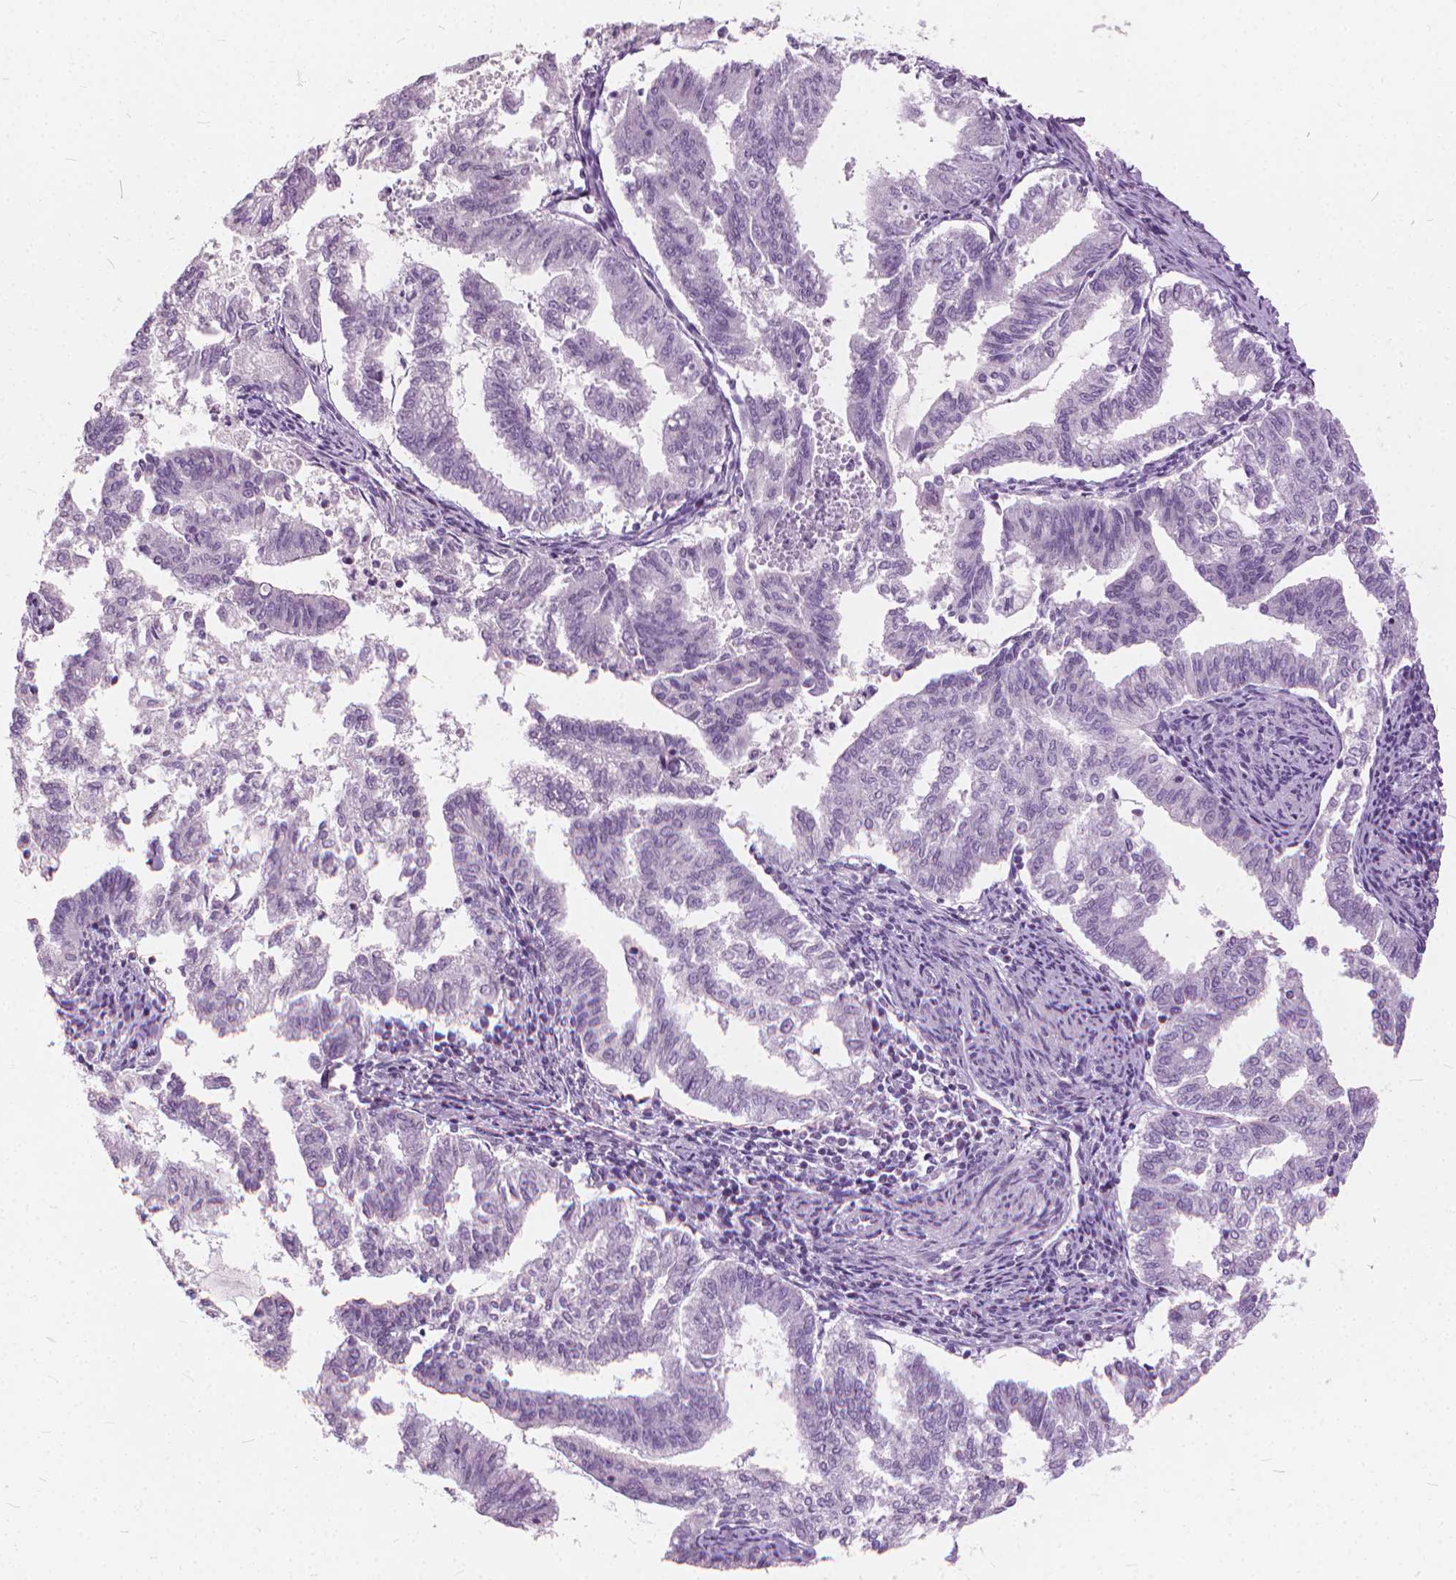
{"staining": {"intensity": "negative", "quantity": "none", "location": "none"}, "tissue": "endometrial cancer", "cell_type": "Tumor cells", "image_type": "cancer", "snomed": [{"axis": "morphology", "description": "Adenocarcinoma, NOS"}, {"axis": "topography", "description": "Endometrium"}], "caption": "Tumor cells are negative for brown protein staining in endometrial cancer. (DAB (3,3'-diaminobenzidine) immunohistochemistry with hematoxylin counter stain).", "gene": "STAT5B", "patient": {"sex": "female", "age": 79}}